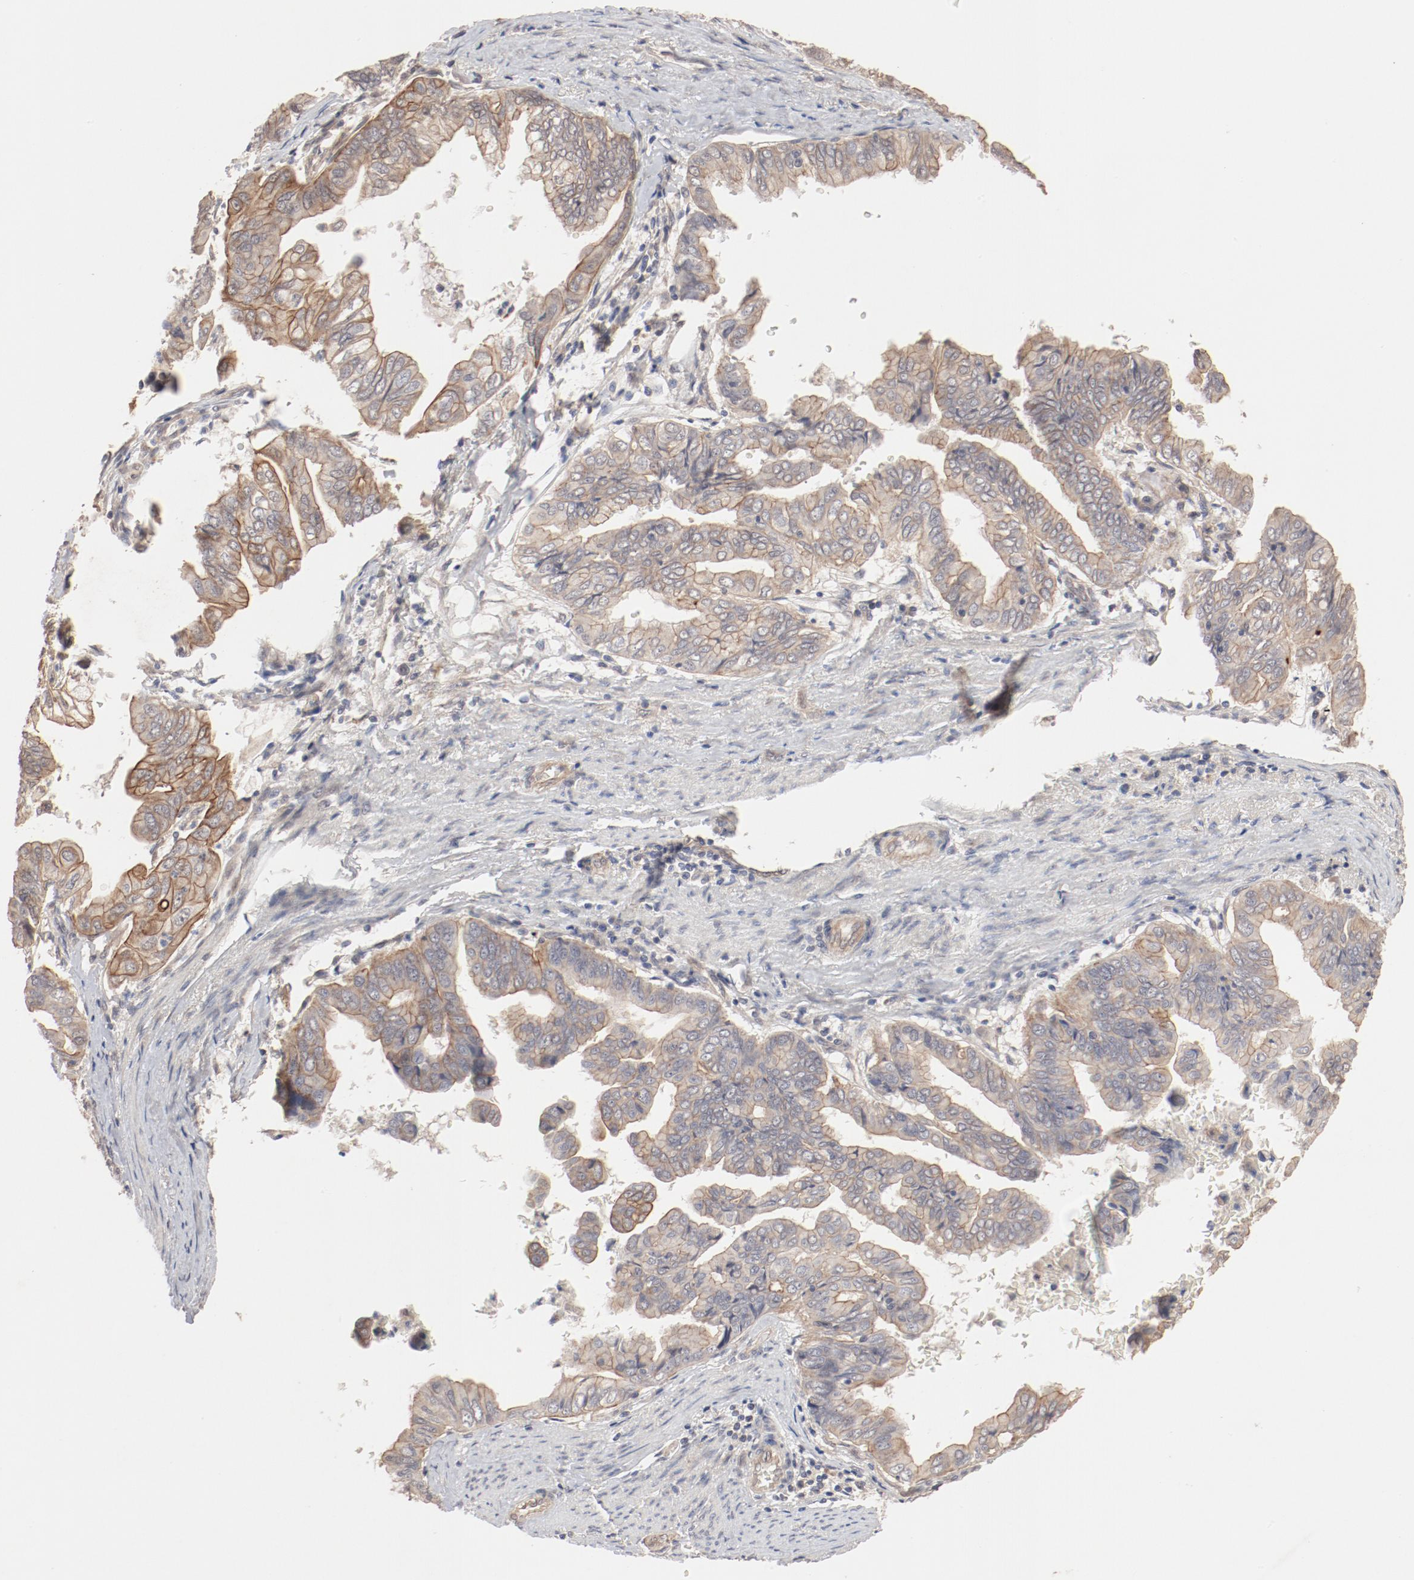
{"staining": {"intensity": "moderate", "quantity": ">75%", "location": "cytoplasmic/membranous"}, "tissue": "stomach cancer", "cell_type": "Tumor cells", "image_type": "cancer", "snomed": [{"axis": "morphology", "description": "Adenocarcinoma, NOS"}, {"axis": "topography", "description": "Stomach, upper"}], "caption": "Immunohistochemical staining of stomach adenocarcinoma displays medium levels of moderate cytoplasmic/membranous staining in about >75% of tumor cells.", "gene": "IL3RA", "patient": {"sex": "male", "age": 80}}